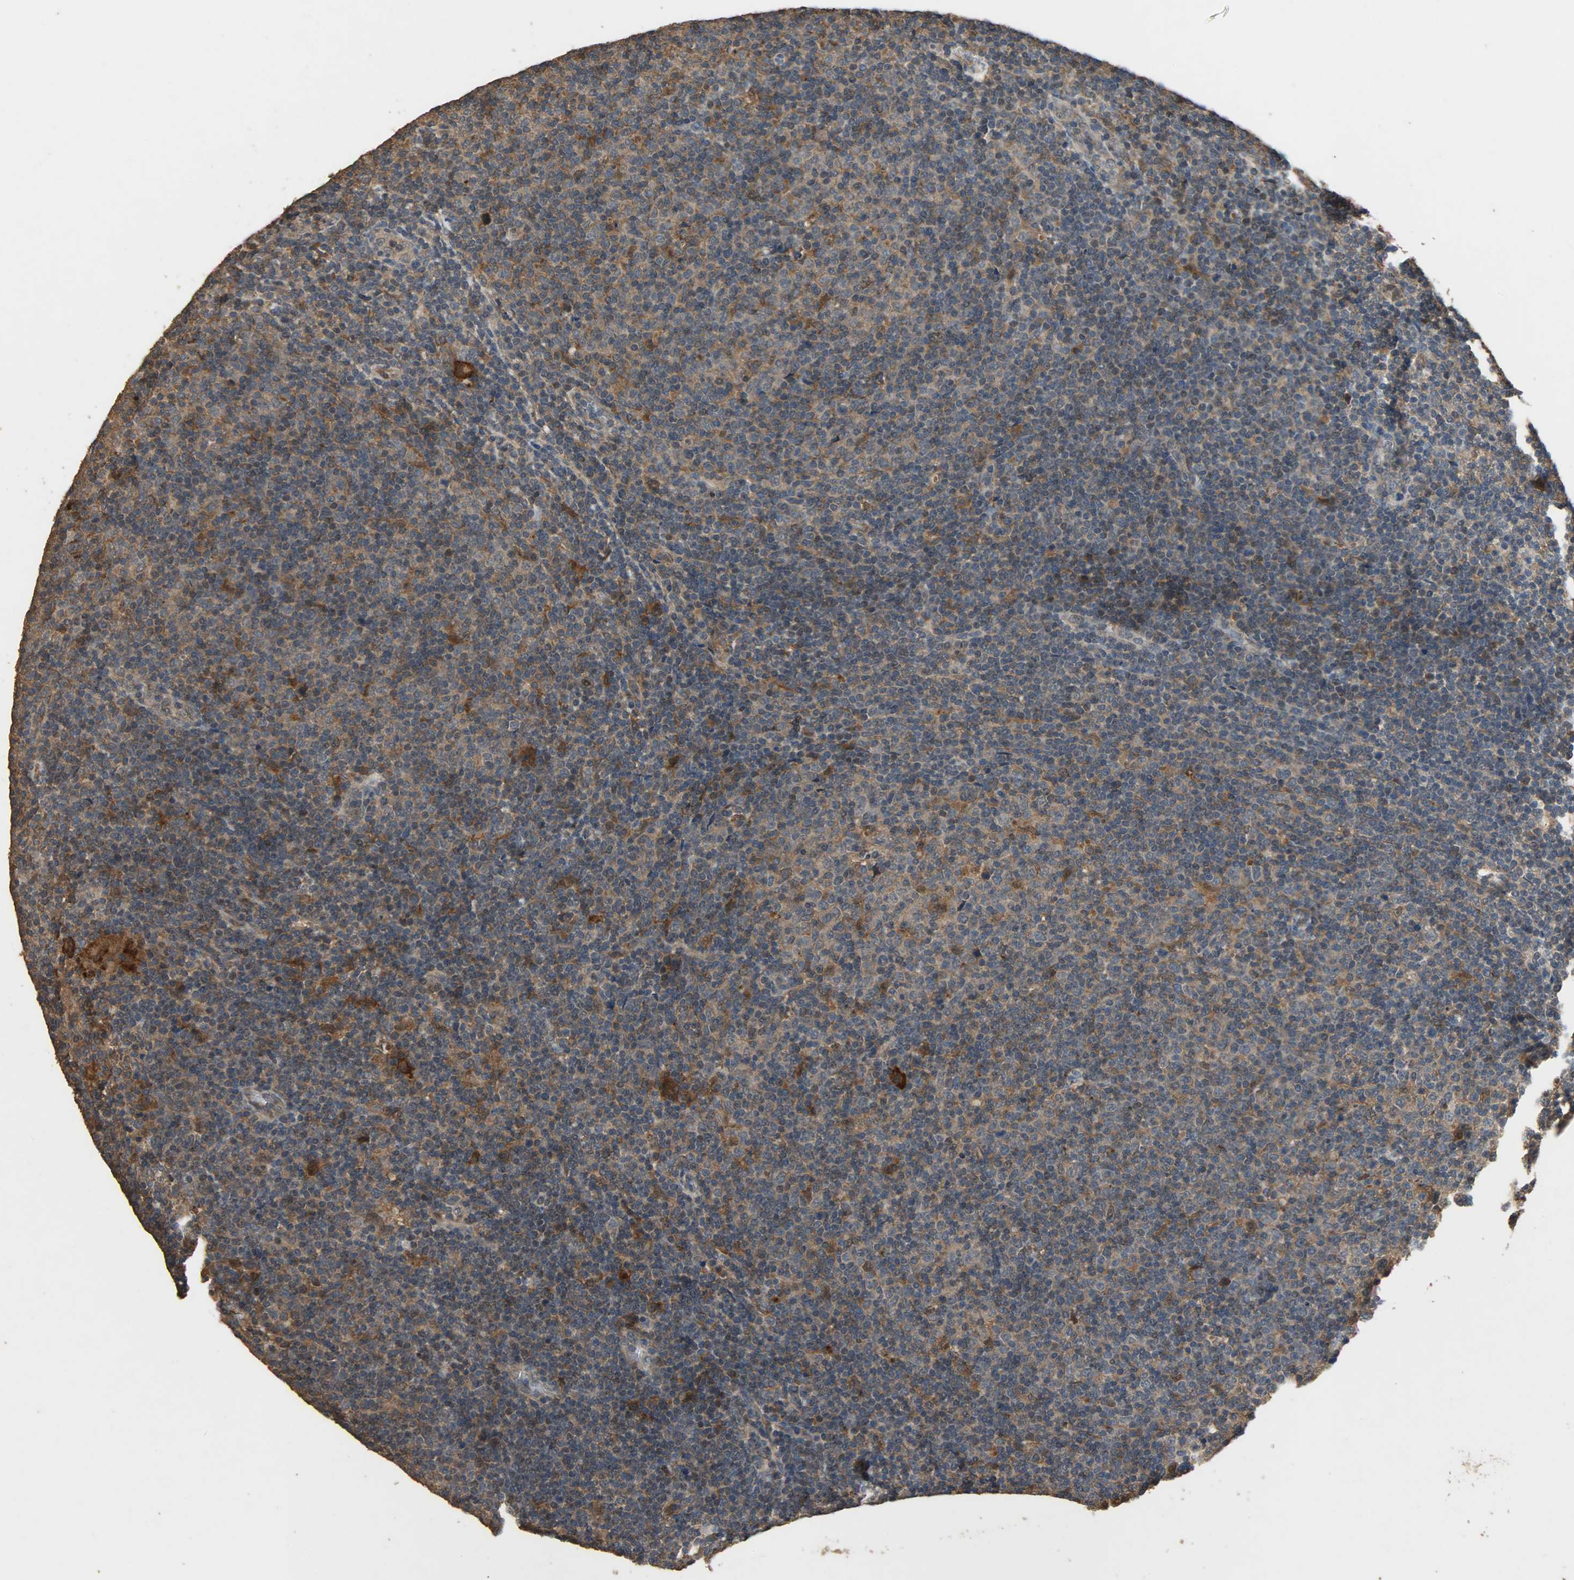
{"staining": {"intensity": "moderate", "quantity": ">75%", "location": "cytoplasmic/membranous"}, "tissue": "lymphoma", "cell_type": "Tumor cells", "image_type": "cancer", "snomed": [{"axis": "morphology", "description": "Malignant lymphoma, non-Hodgkin's type, Low grade"}, {"axis": "topography", "description": "Lymph node"}], "caption": "Immunohistochemical staining of human lymphoma reveals medium levels of moderate cytoplasmic/membranous protein staining in approximately >75% of tumor cells.", "gene": "CDKN2C", "patient": {"sex": "male", "age": 70}}